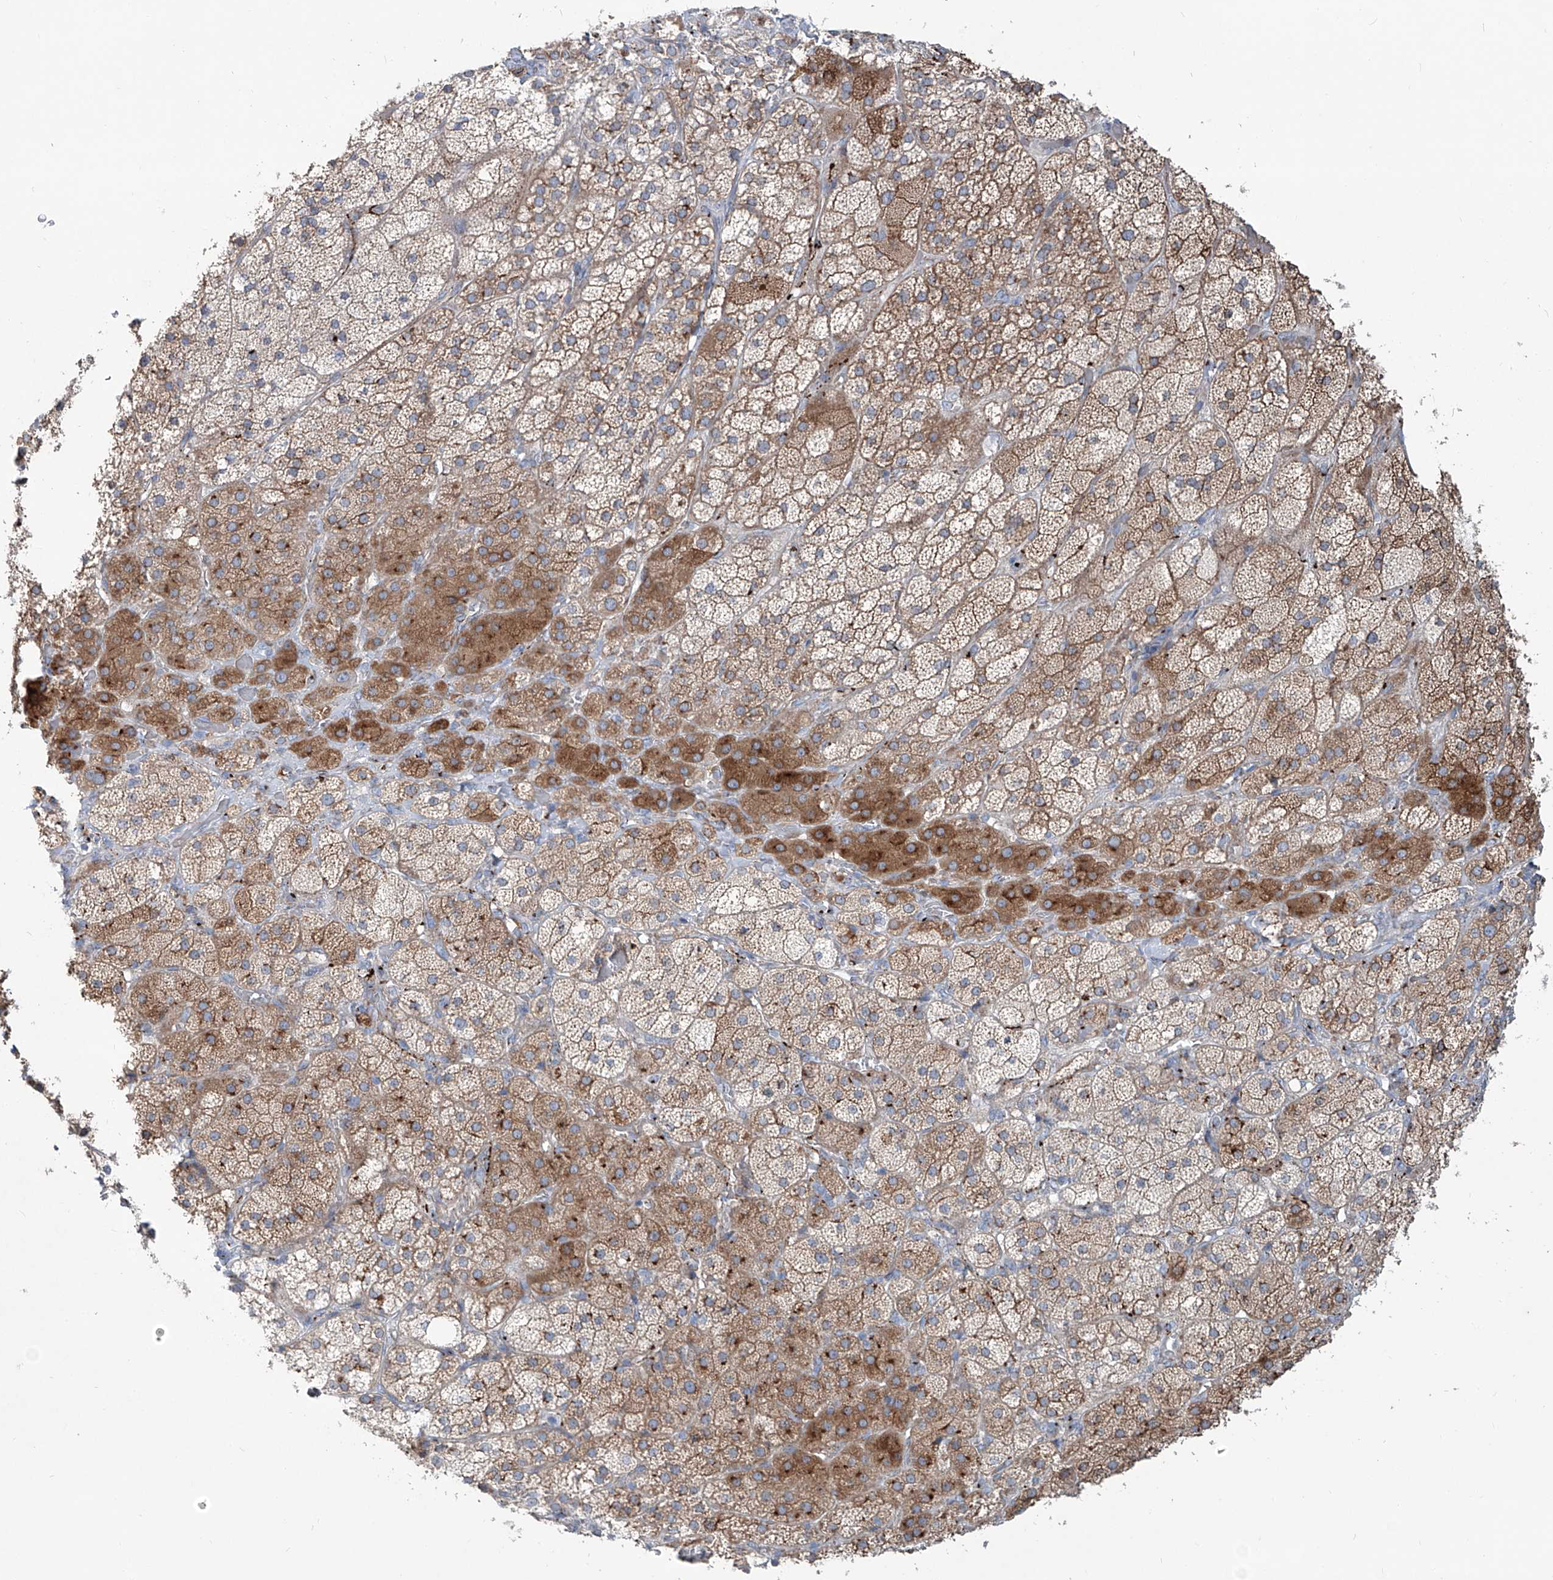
{"staining": {"intensity": "moderate", "quantity": ">75%", "location": "cytoplasmic/membranous"}, "tissue": "adrenal gland", "cell_type": "Glandular cells", "image_type": "normal", "snomed": [{"axis": "morphology", "description": "Normal tissue, NOS"}, {"axis": "topography", "description": "Adrenal gland"}], "caption": "Protein staining shows moderate cytoplasmic/membranous positivity in approximately >75% of glandular cells in unremarkable adrenal gland.", "gene": "CDH5", "patient": {"sex": "male", "age": 57}}